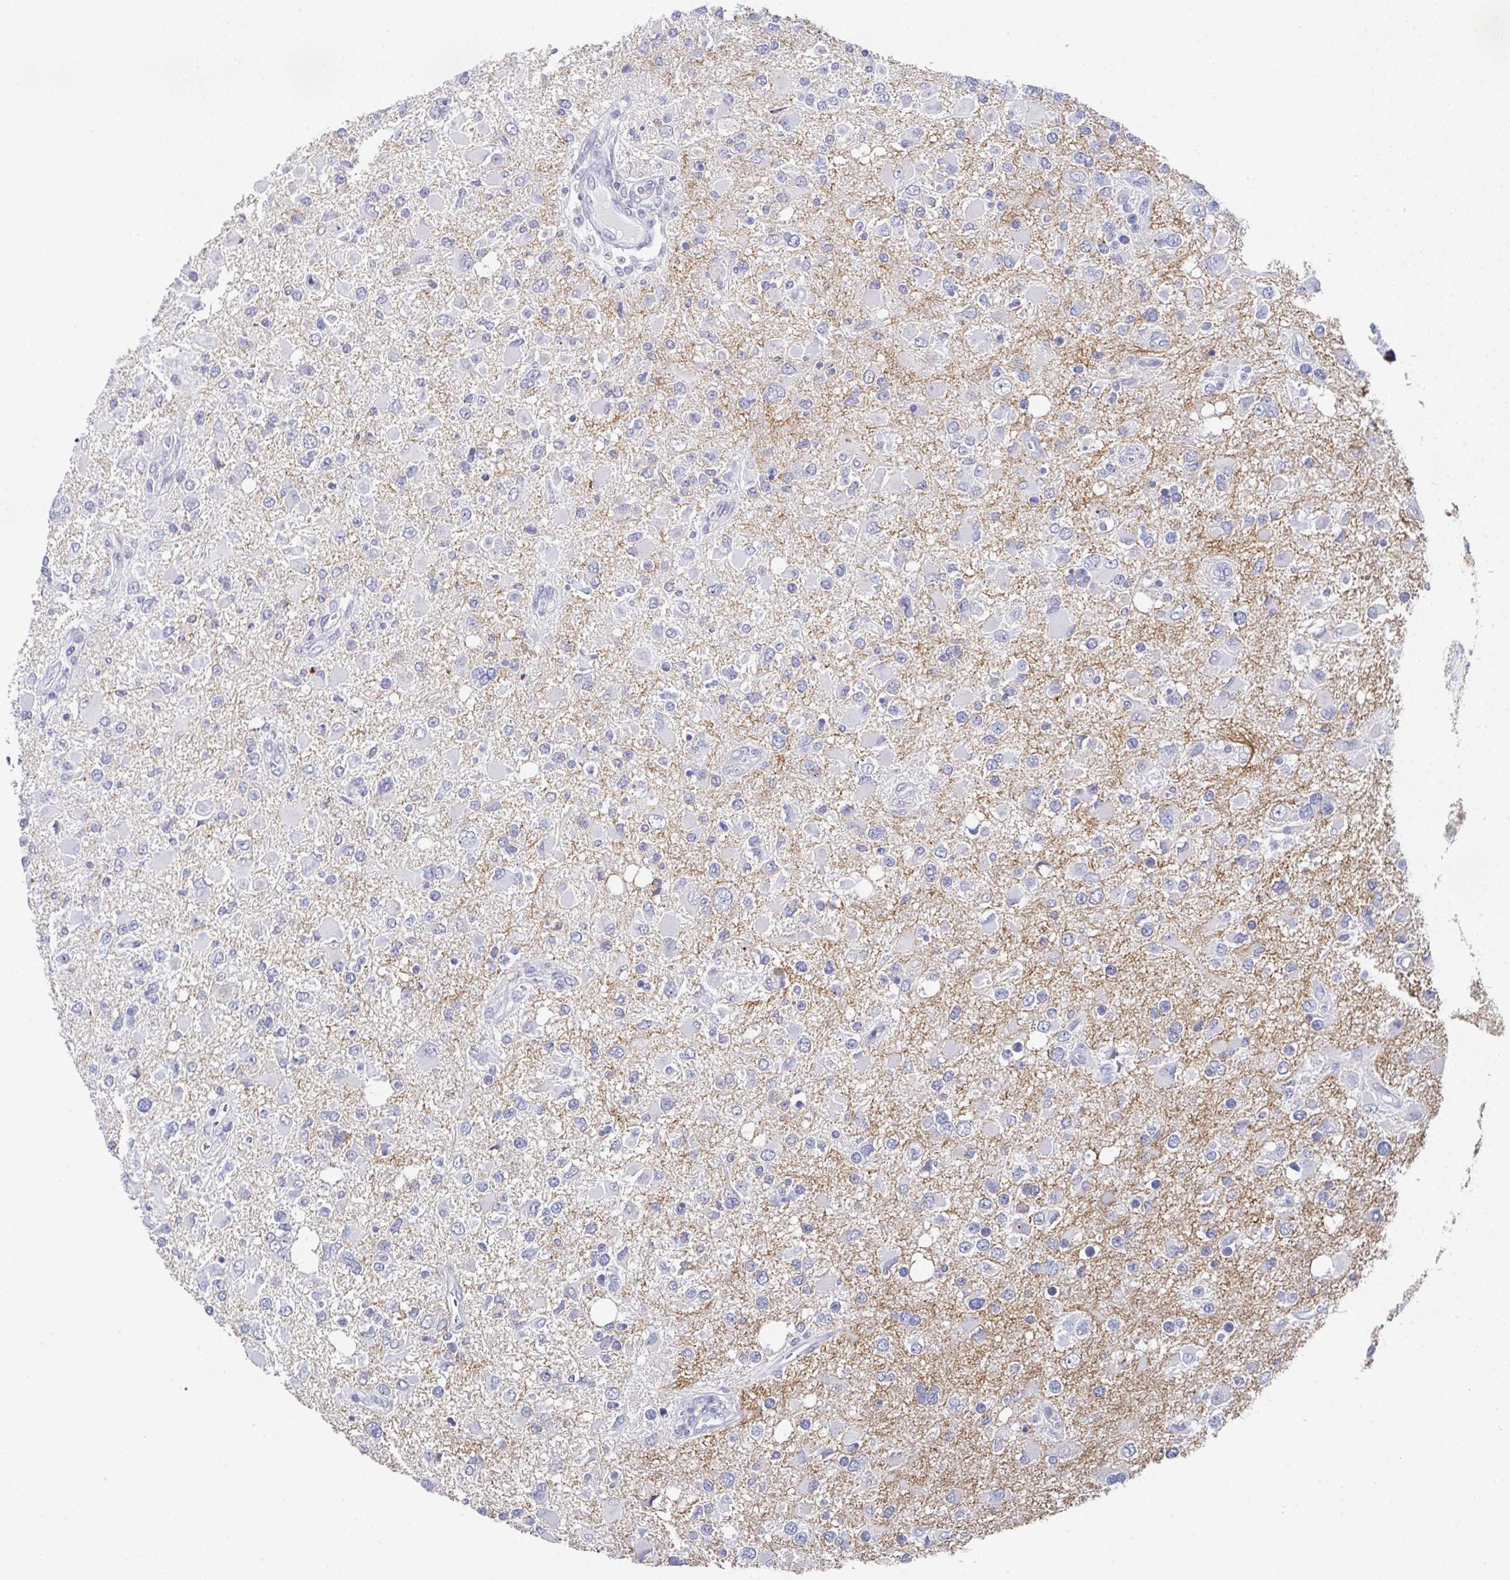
{"staining": {"intensity": "negative", "quantity": "none", "location": "none"}, "tissue": "glioma", "cell_type": "Tumor cells", "image_type": "cancer", "snomed": [{"axis": "morphology", "description": "Glioma, malignant, High grade"}, {"axis": "topography", "description": "Brain"}], "caption": "This is a histopathology image of IHC staining of malignant high-grade glioma, which shows no staining in tumor cells. (Brightfield microscopy of DAB (3,3'-diaminobenzidine) immunohistochemistry at high magnification).", "gene": "TNFRSF8", "patient": {"sex": "male", "age": 53}}